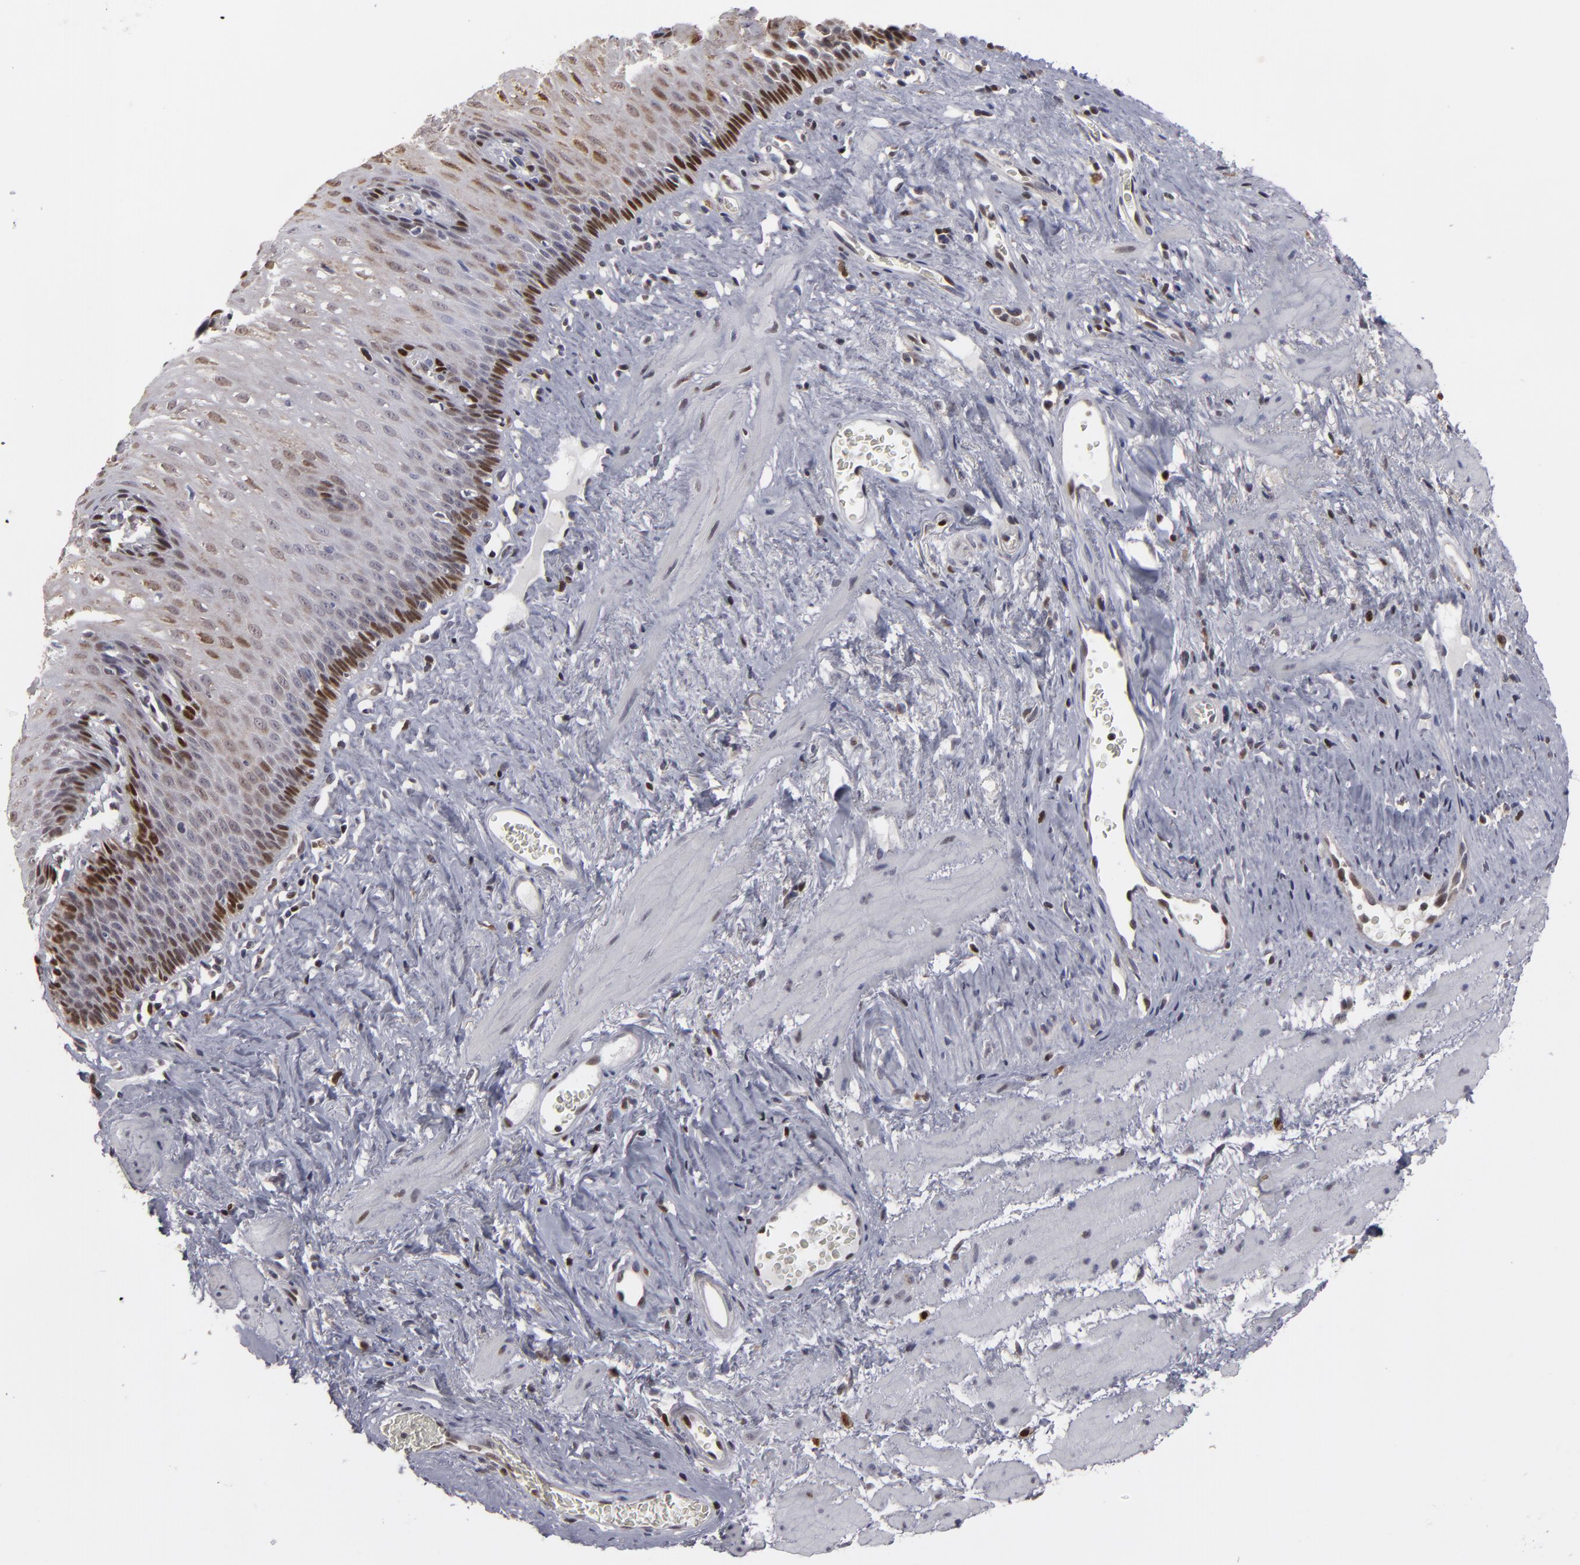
{"staining": {"intensity": "moderate", "quantity": "25%-75%", "location": "cytoplasmic/membranous,nuclear"}, "tissue": "esophagus", "cell_type": "Squamous epithelial cells", "image_type": "normal", "snomed": [{"axis": "morphology", "description": "Normal tissue, NOS"}, {"axis": "topography", "description": "Esophagus"}], "caption": "Esophagus stained with IHC displays moderate cytoplasmic/membranous,nuclear positivity in about 25%-75% of squamous epithelial cells. The protein is stained brown, and the nuclei are stained in blue (DAB IHC with brightfield microscopy, high magnification).", "gene": "GSR", "patient": {"sex": "female", "age": 70}}